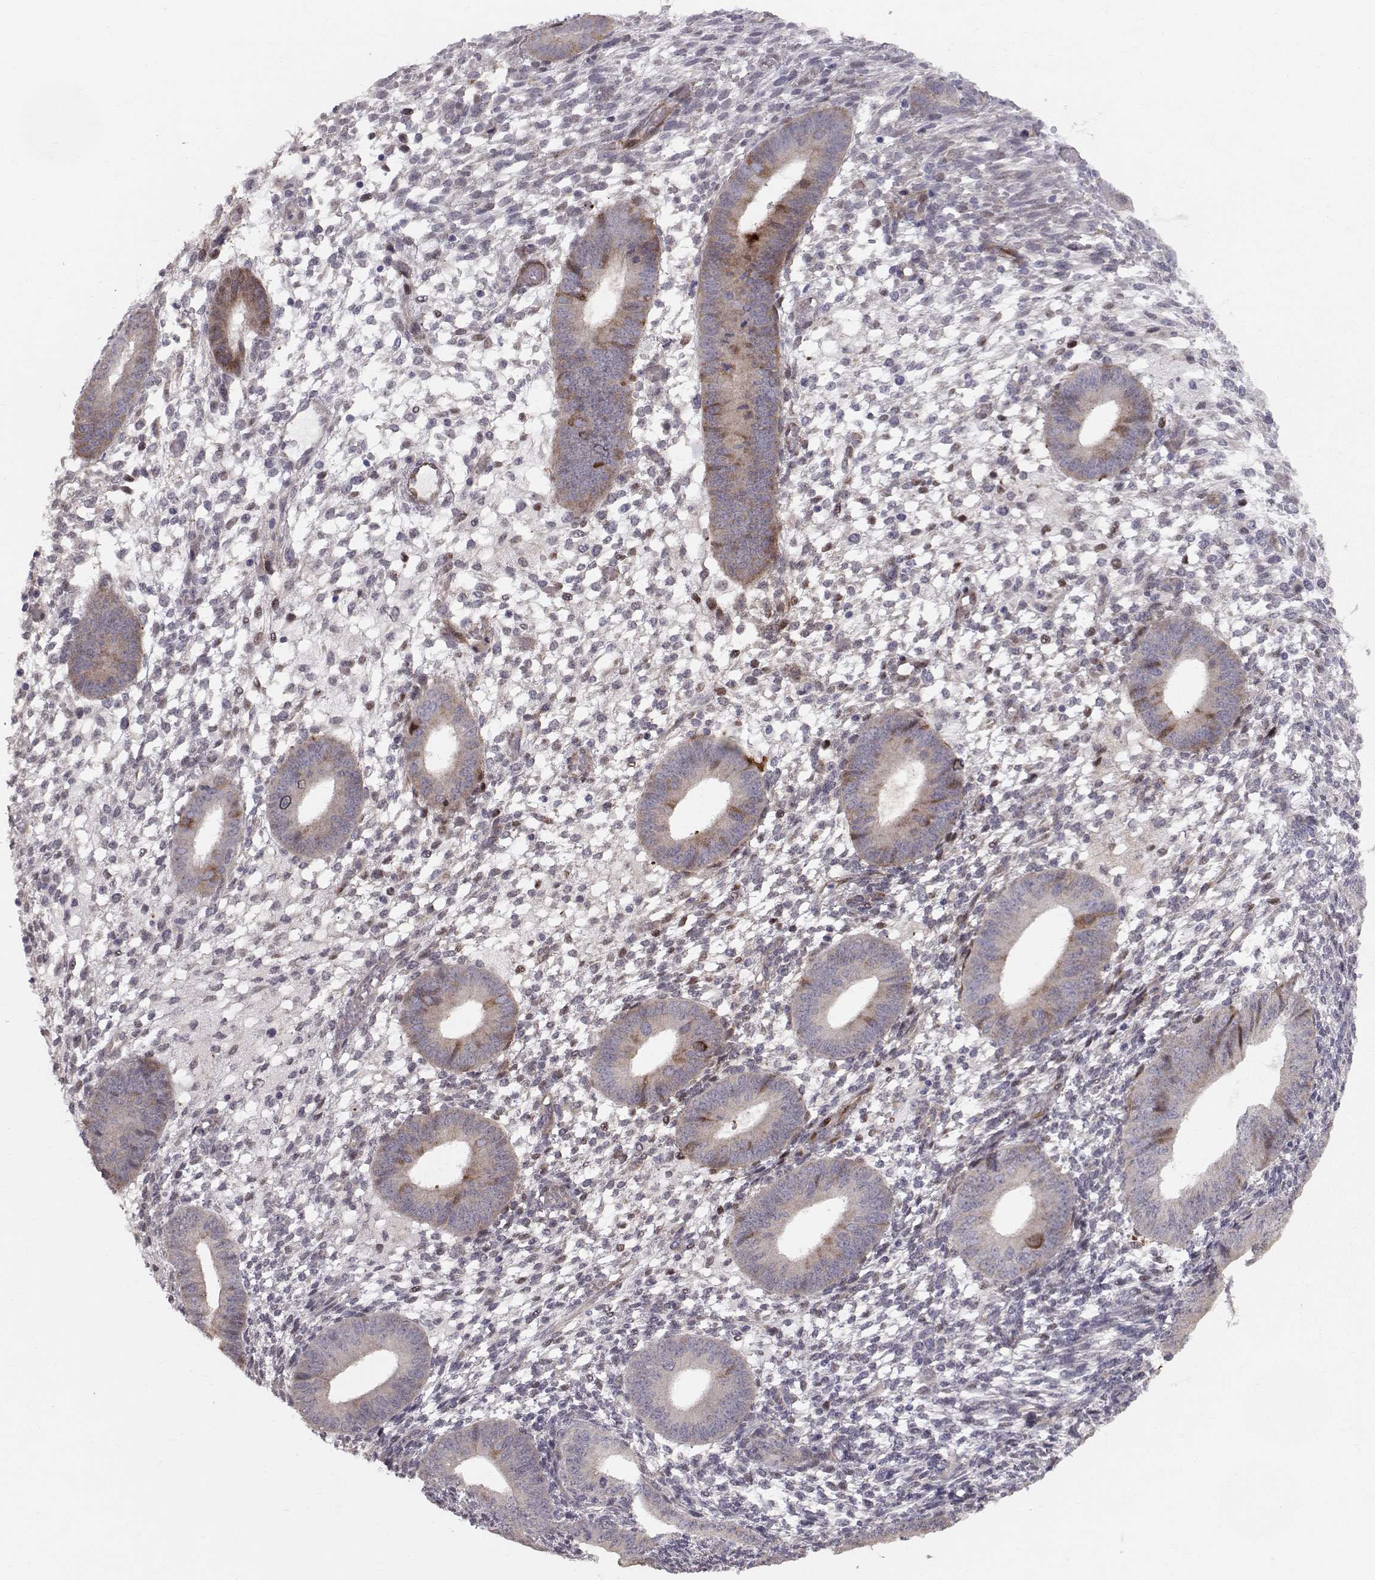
{"staining": {"intensity": "negative", "quantity": "none", "location": "none"}, "tissue": "endometrium", "cell_type": "Cells in endometrial stroma", "image_type": "normal", "snomed": [{"axis": "morphology", "description": "Normal tissue, NOS"}, {"axis": "topography", "description": "Endometrium"}], "caption": "High power microscopy histopathology image of an immunohistochemistry (IHC) image of benign endometrium, revealing no significant staining in cells in endometrial stroma.", "gene": "HSP90AB1", "patient": {"sex": "female", "age": 39}}